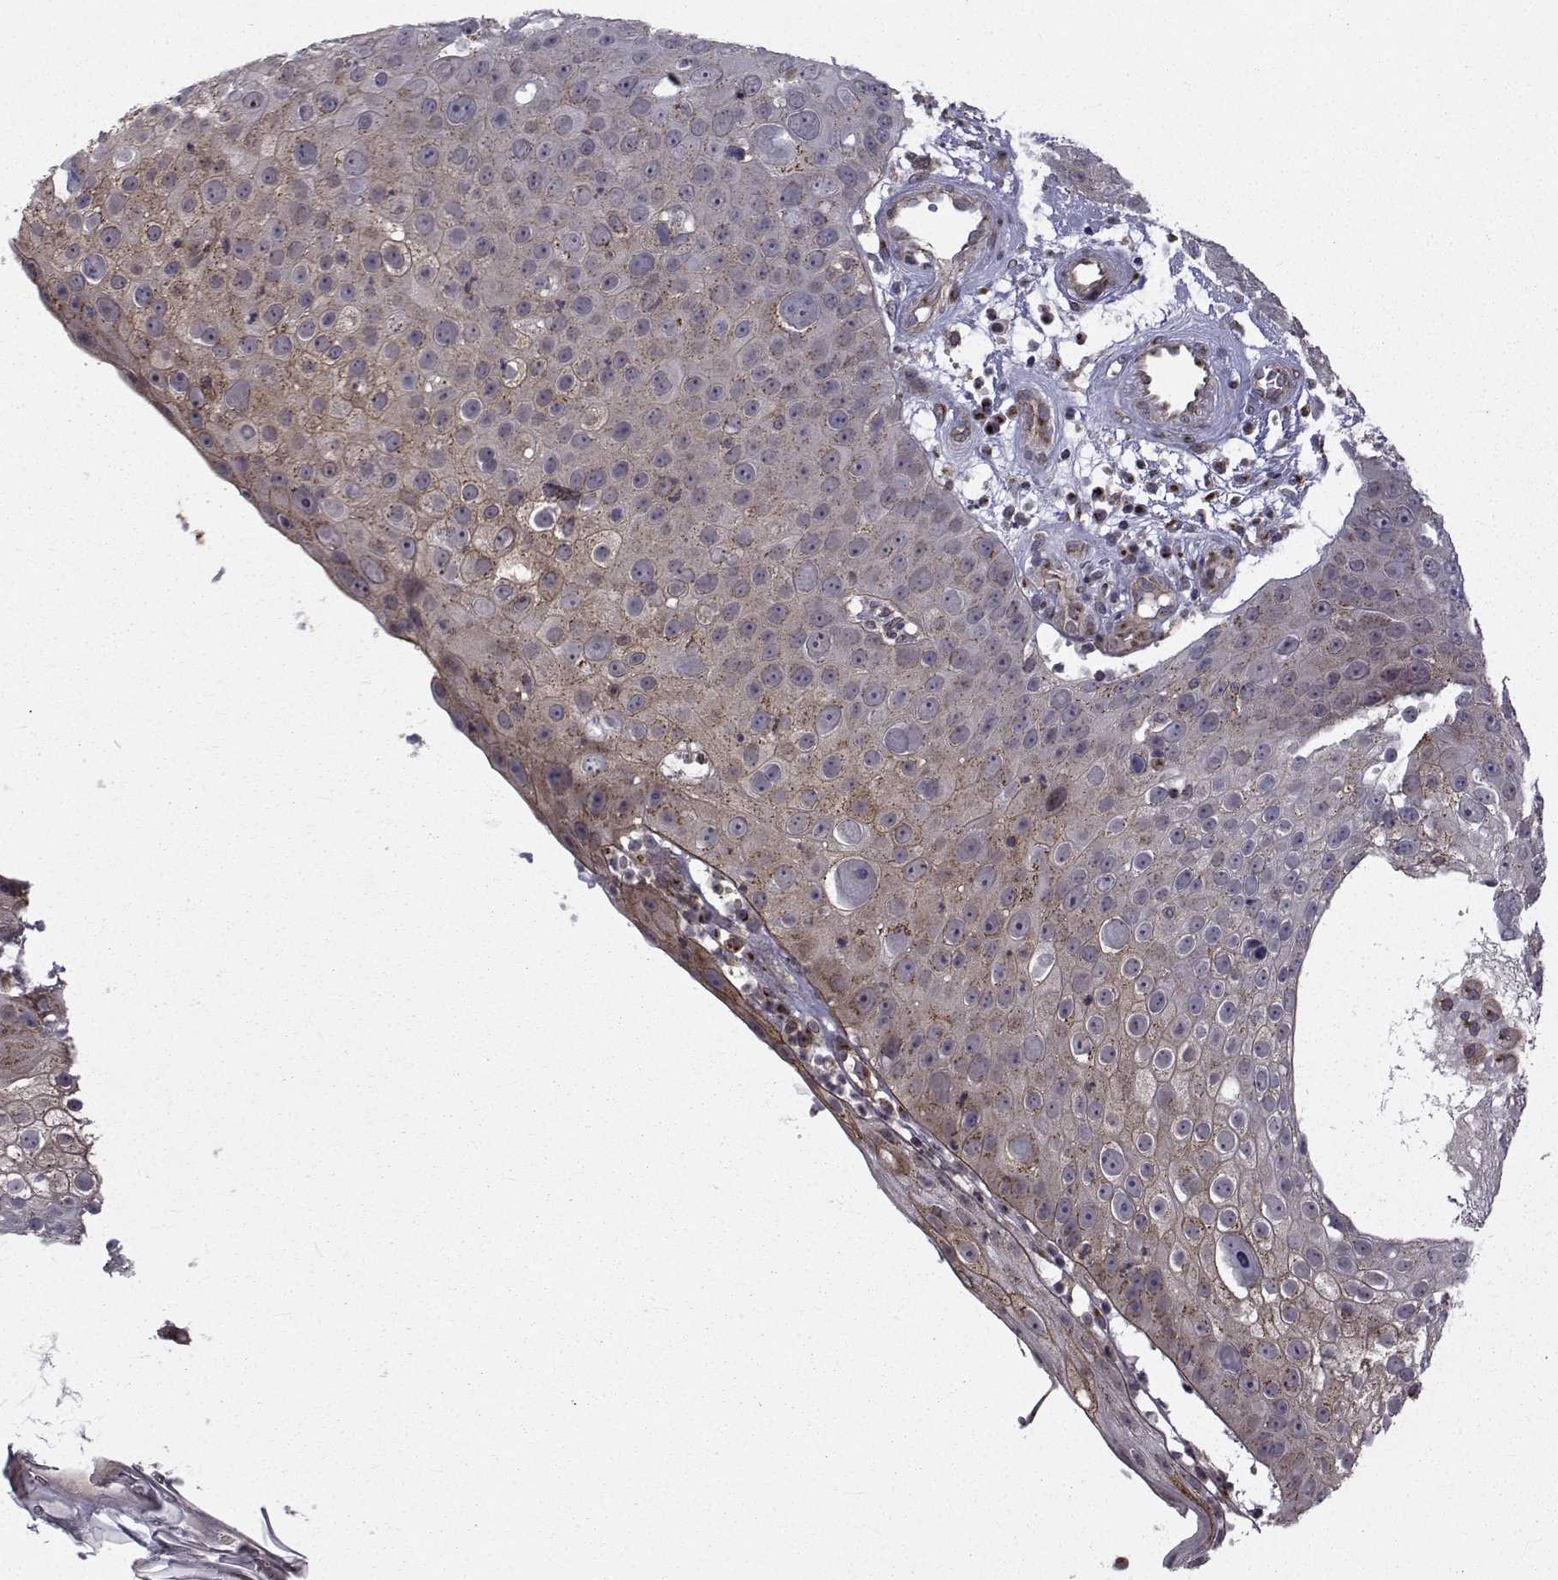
{"staining": {"intensity": "moderate", "quantity": "<25%", "location": "cytoplasmic/membranous"}, "tissue": "skin cancer", "cell_type": "Tumor cells", "image_type": "cancer", "snomed": [{"axis": "morphology", "description": "Squamous cell carcinoma, NOS"}, {"axis": "topography", "description": "Skin"}], "caption": "Immunohistochemical staining of skin cancer (squamous cell carcinoma) exhibits low levels of moderate cytoplasmic/membranous expression in about <25% of tumor cells.", "gene": "ATP6V1C2", "patient": {"sex": "male", "age": 71}}